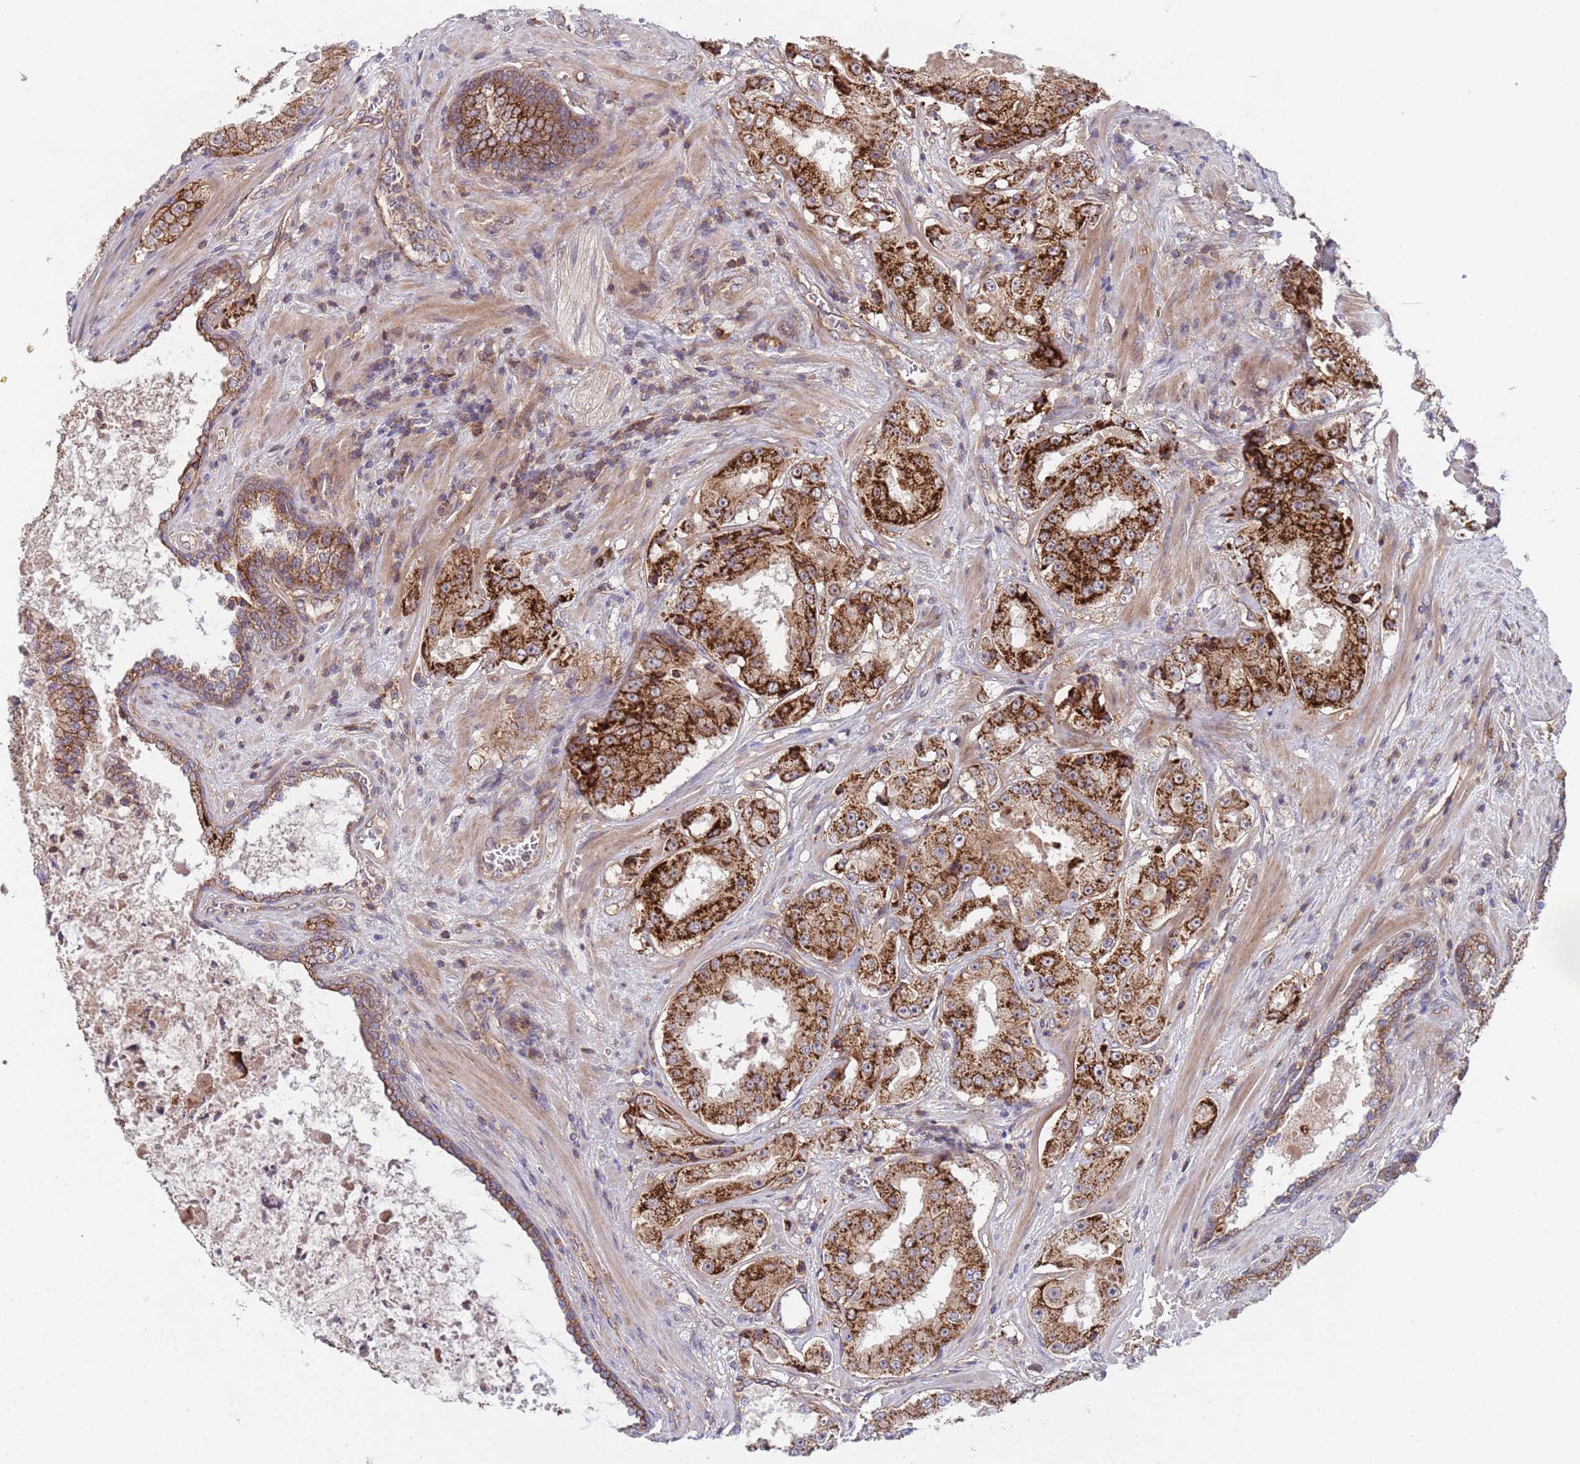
{"staining": {"intensity": "strong", "quantity": ">75%", "location": "cytoplasmic/membranous"}, "tissue": "prostate cancer", "cell_type": "Tumor cells", "image_type": "cancer", "snomed": [{"axis": "morphology", "description": "Adenocarcinoma, High grade"}, {"axis": "topography", "description": "Prostate"}], "caption": "Immunohistochemical staining of prostate high-grade adenocarcinoma shows high levels of strong cytoplasmic/membranous protein expression in about >75% of tumor cells.", "gene": "ACAD8", "patient": {"sex": "male", "age": 73}}